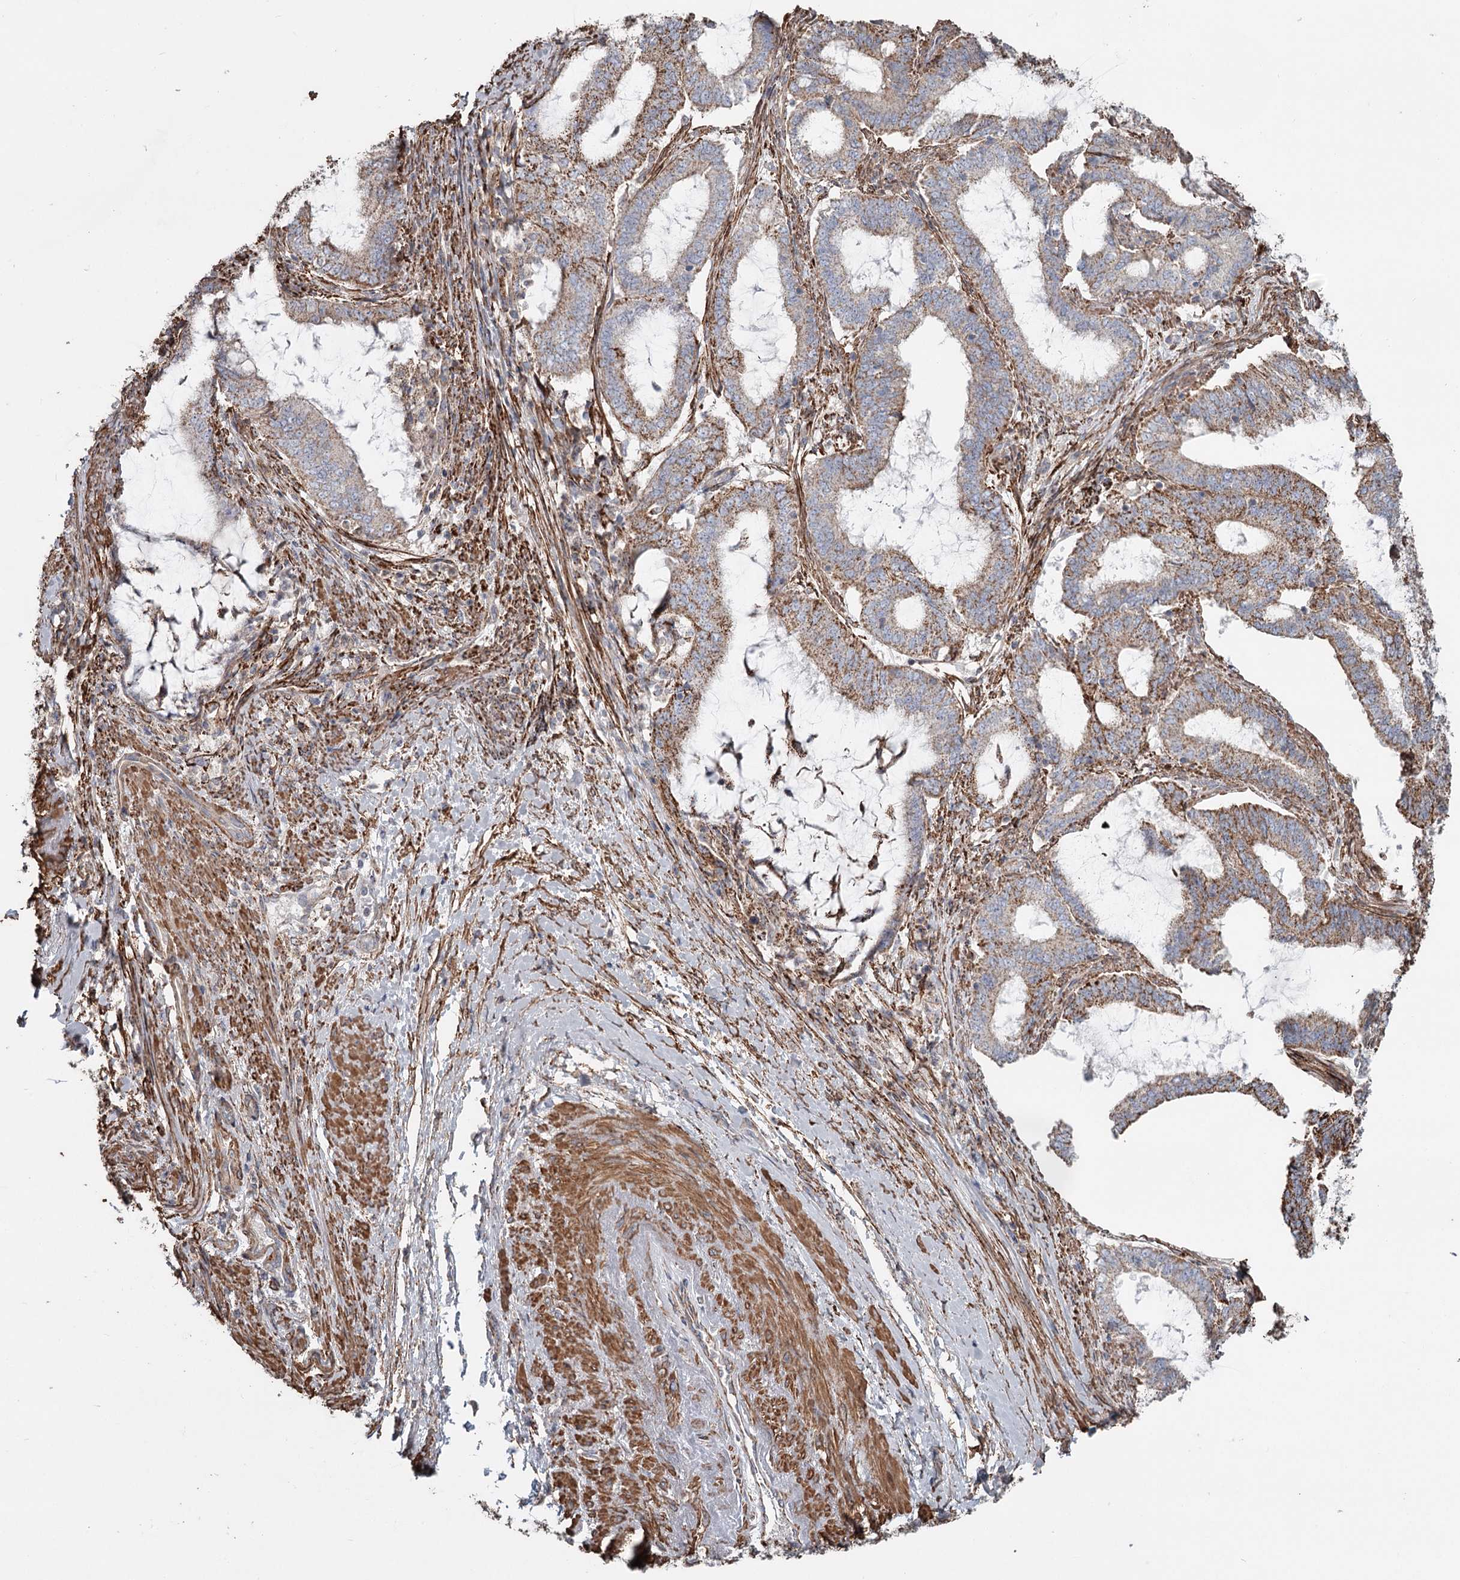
{"staining": {"intensity": "moderate", "quantity": ">75%", "location": "cytoplasmic/membranous"}, "tissue": "endometrial cancer", "cell_type": "Tumor cells", "image_type": "cancer", "snomed": [{"axis": "morphology", "description": "Adenocarcinoma, NOS"}, {"axis": "topography", "description": "Endometrium"}], "caption": "Protein expression analysis of endometrial adenocarcinoma displays moderate cytoplasmic/membranous positivity in approximately >75% of tumor cells.", "gene": "DHRS9", "patient": {"sex": "female", "age": 51}}